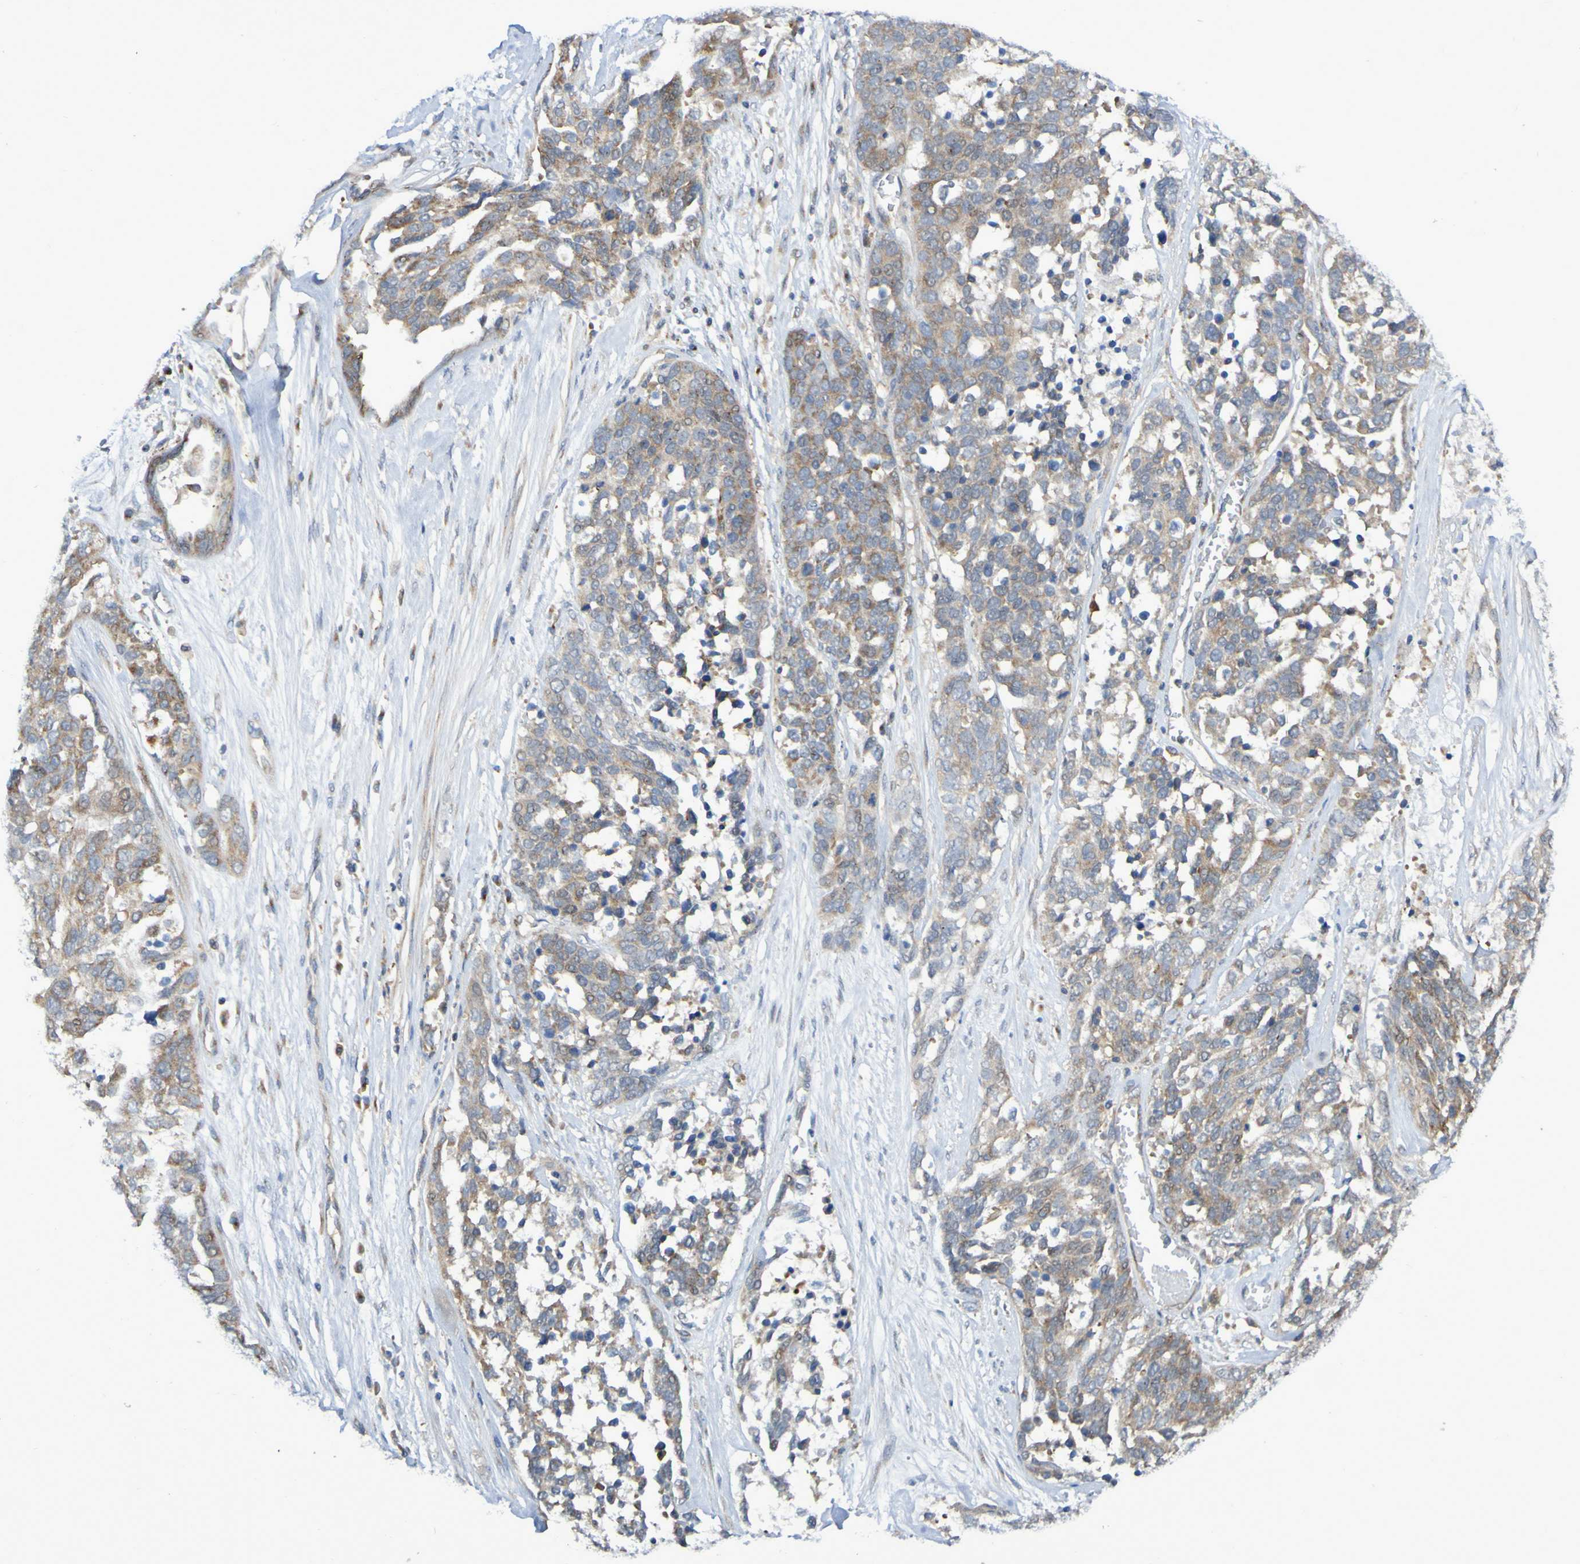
{"staining": {"intensity": "weak", "quantity": ">75%", "location": "cytoplasmic/membranous"}, "tissue": "ovarian cancer", "cell_type": "Tumor cells", "image_type": "cancer", "snomed": [{"axis": "morphology", "description": "Cystadenocarcinoma, serous, NOS"}, {"axis": "topography", "description": "Ovary"}], "caption": "Ovarian cancer (serous cystadenocarcinoma) stained with a brown dye displays weak cytoplasmic/membranous positive staining in about >75% of tumor cells.", "gene": "LMBRD2", "patient": {"sex": "female", "age": 44}}